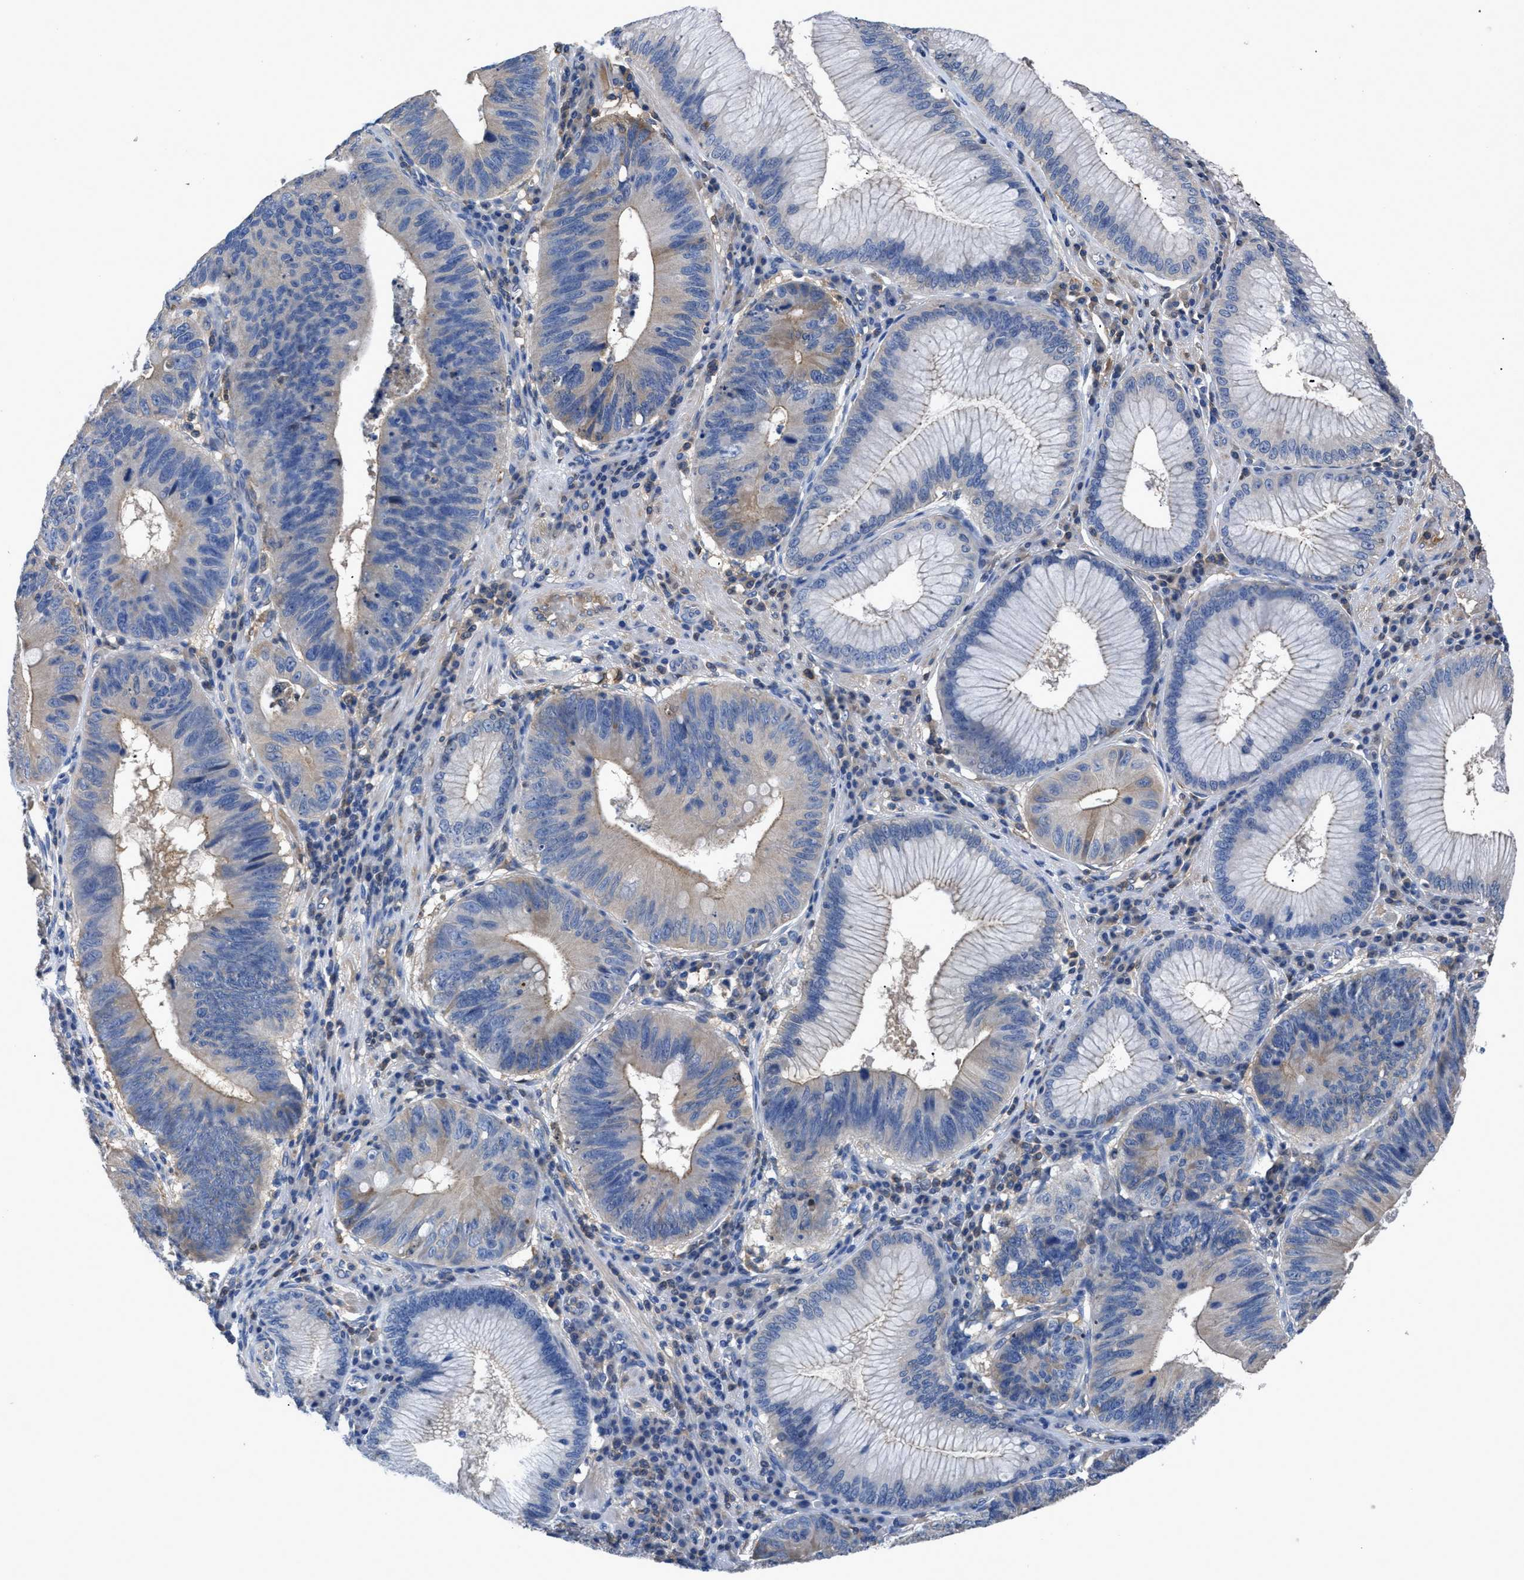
{"staining": {"intensity": "weak", "quantity": "<25%", "location": "cytoplasmic/membranous"}, "tissue": "stomach cancer", "cell_type": "Tumor cells", "image_type": "cancer", "snomed": [{"axis": "morphology", "description": "Adenocarcinoma, NOS"}, {"axis": "topography", "description": "Stomach"}], "caption": "Protein analysis of stomach adenocarcinoma reveals no significant staining in tumor cells.", "gene": "SERPINA6", "patient": {"sex": "male", "age": 59}}